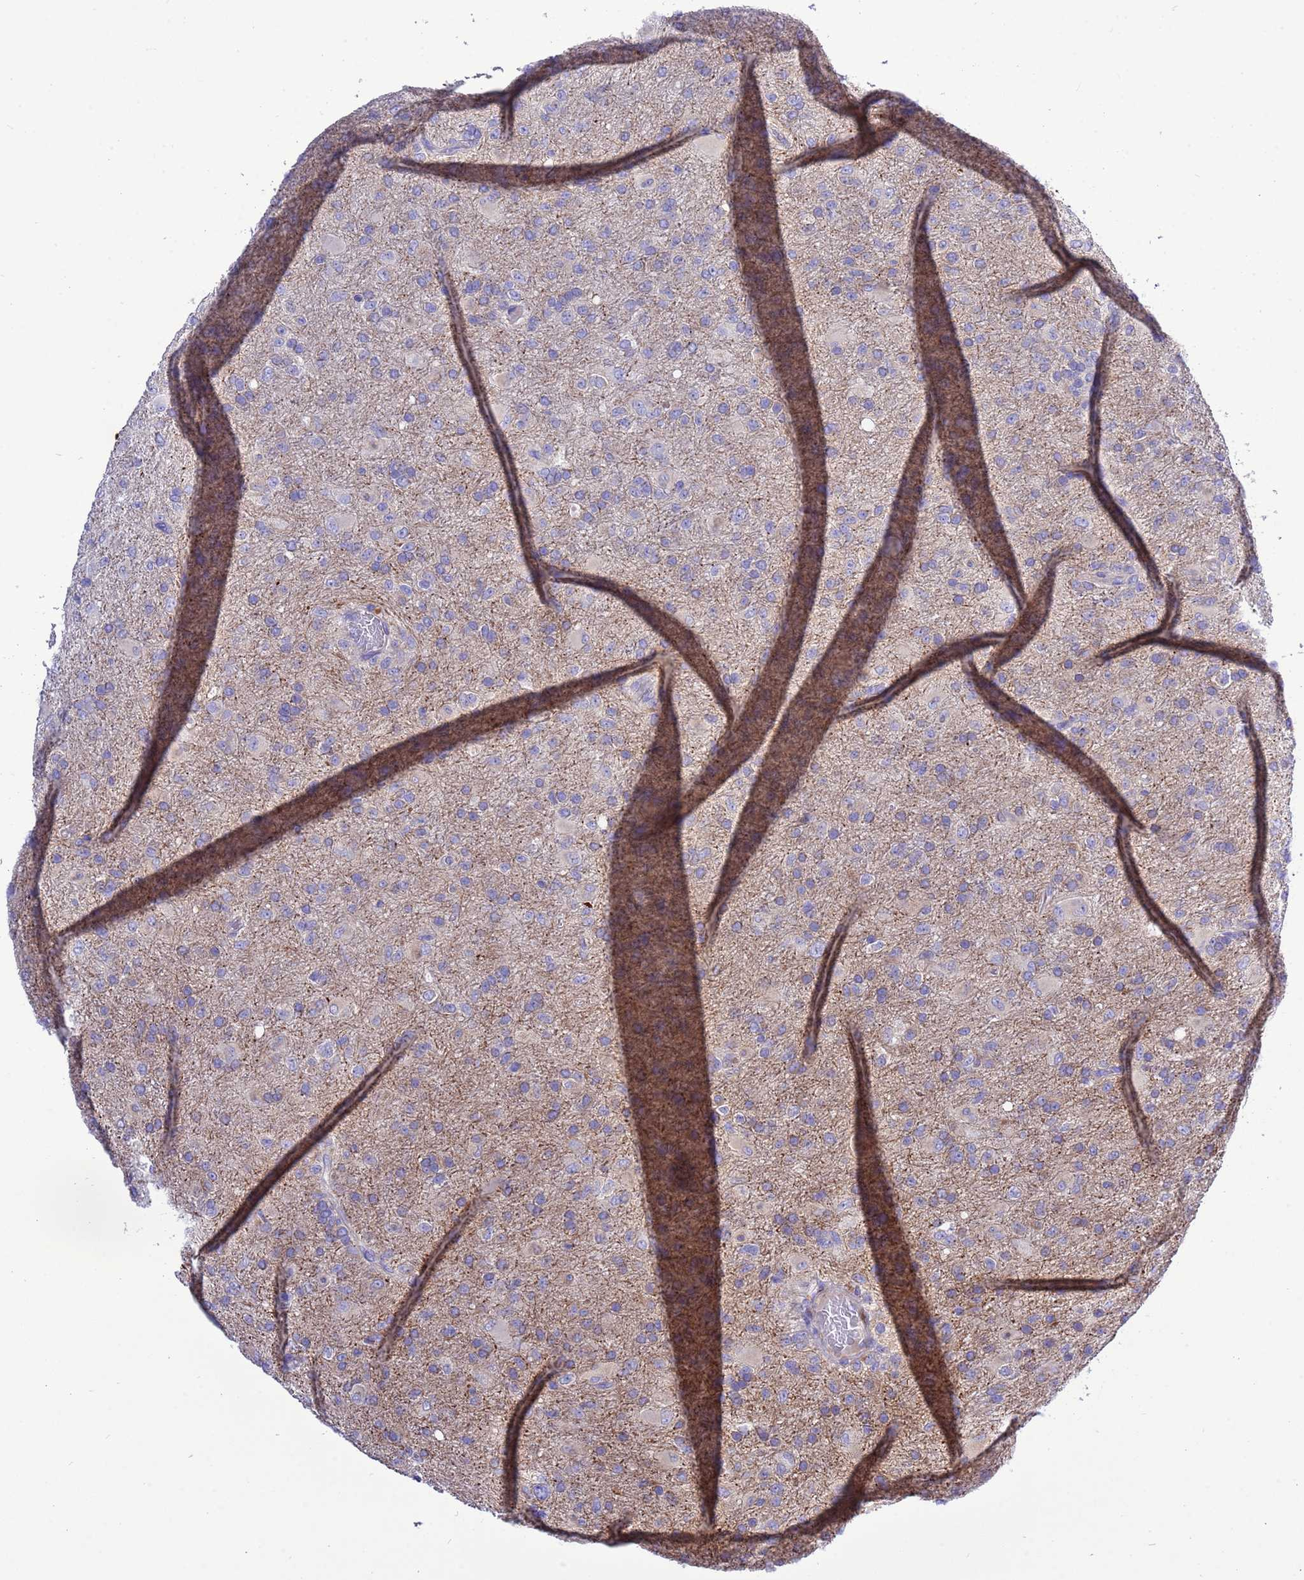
{"staining": {"intensity": "negative", "quantity": "none", "location": "none"}, "tissue": "glioma", "cell_type": "Tumor cells", "image_type": "cancer", "snomed": [{"axis": "morphology", "description": "Glioma, malignant, Low grade"}, {"axis": "topography", "description": "Brain"}], "caption": "Tumor cells are negative for protein expression in human glioma. (Stains: DAB (3,3'-diaminobenzidine) immunohistochemistry (IHC) with hematoxylin counter stain, Microscopy: brightfield microscopy at high magnification).", "gene": "KICS2", "patient": {"sex": "male", "age": 65}}